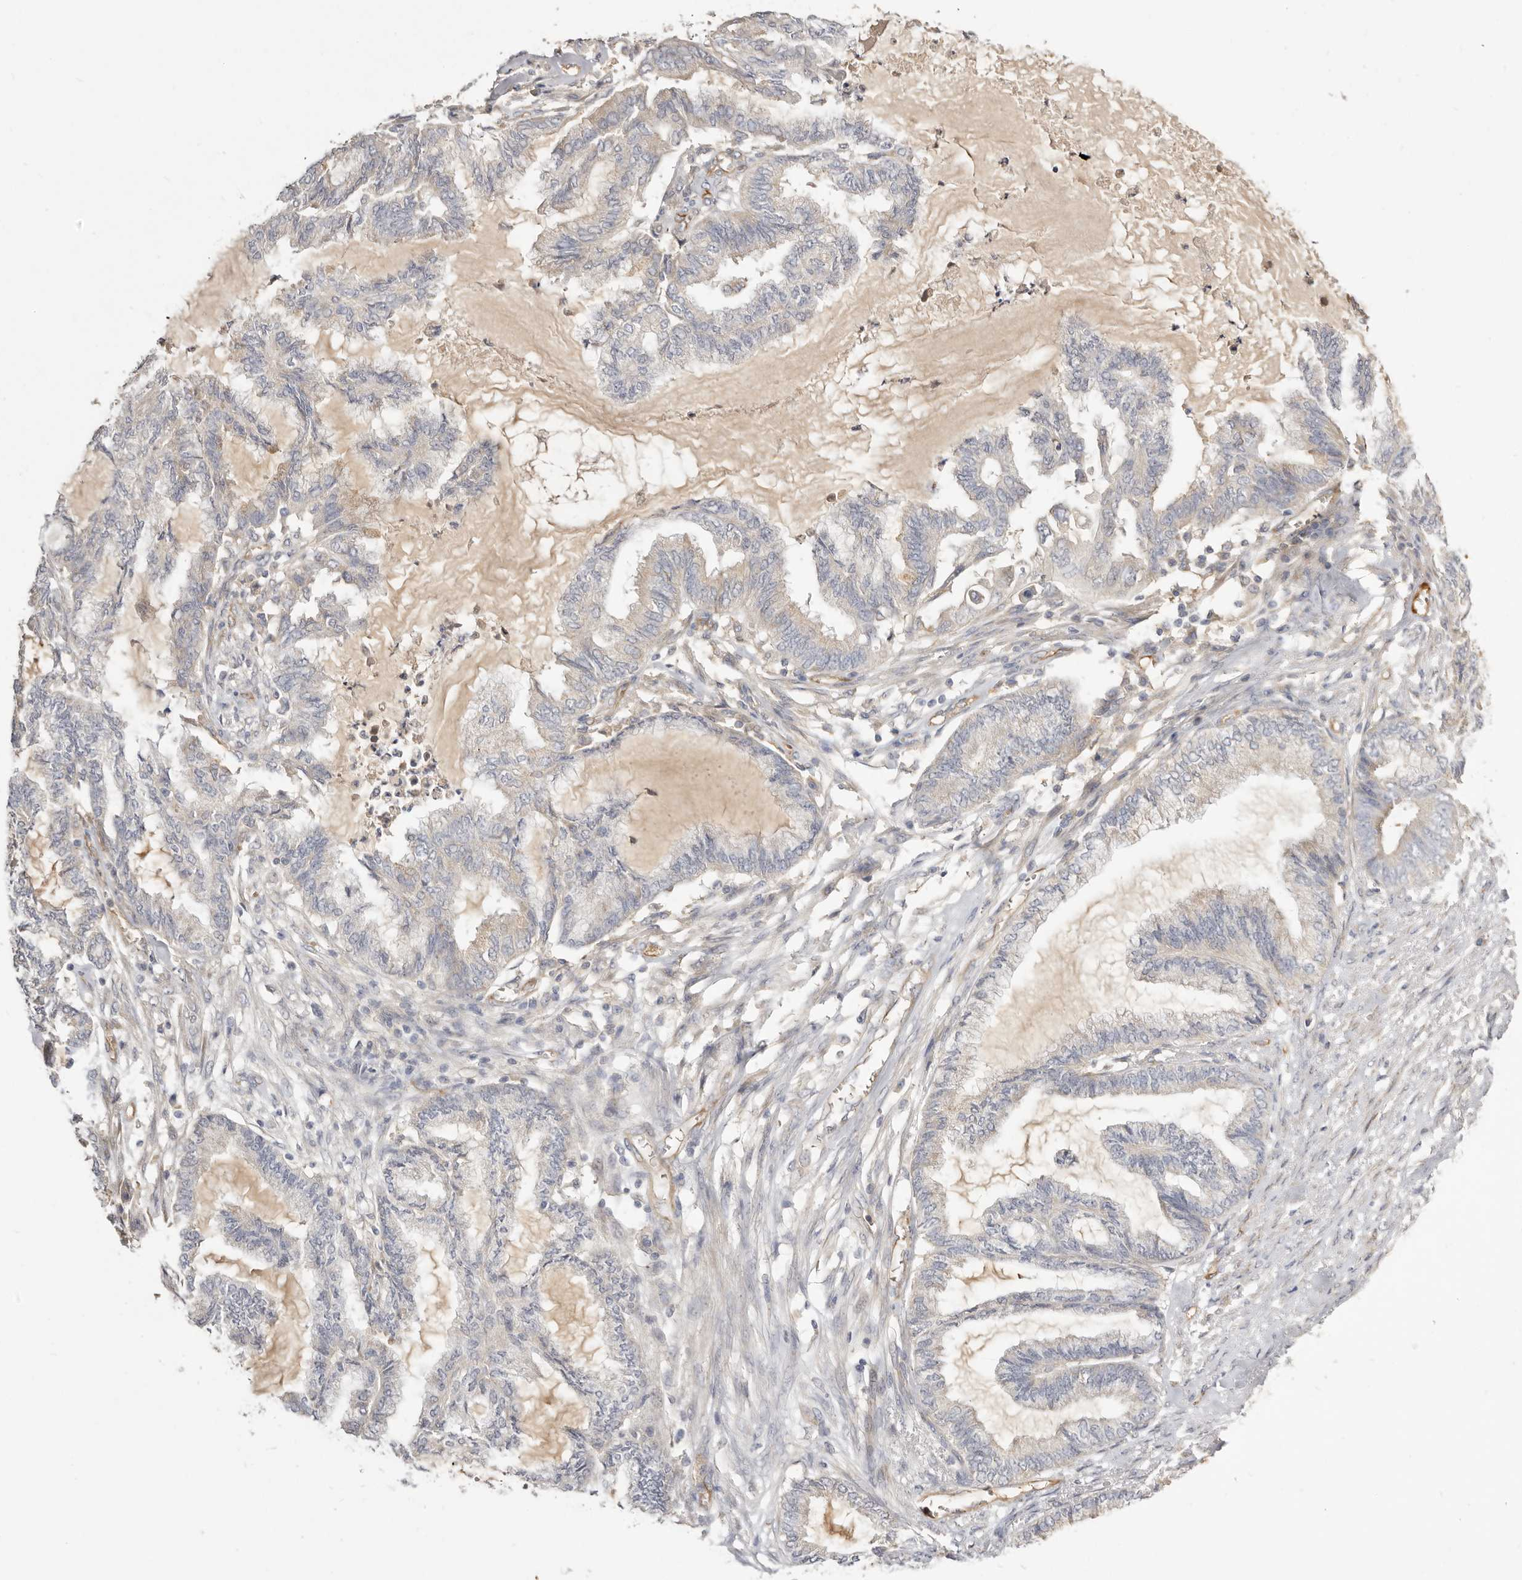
{"staining": {"intensity": "negative", "quantity": "none", "location": "none"}, "tissue": "endometrial cancer", "cell_type": "Tumor cells", "image_type": "cancer", "snomed": [{"axis": "morphology", "description": "Adenocarcinoma, NOS"}, {"axis": "topography", "description": "Endometrium"}], "caption": "There is no significant expression in tumor cells of endometrial adenocarcinoma.", "gene": "ADAMTS9", "patient": {"sex": "female", "age": 86}}